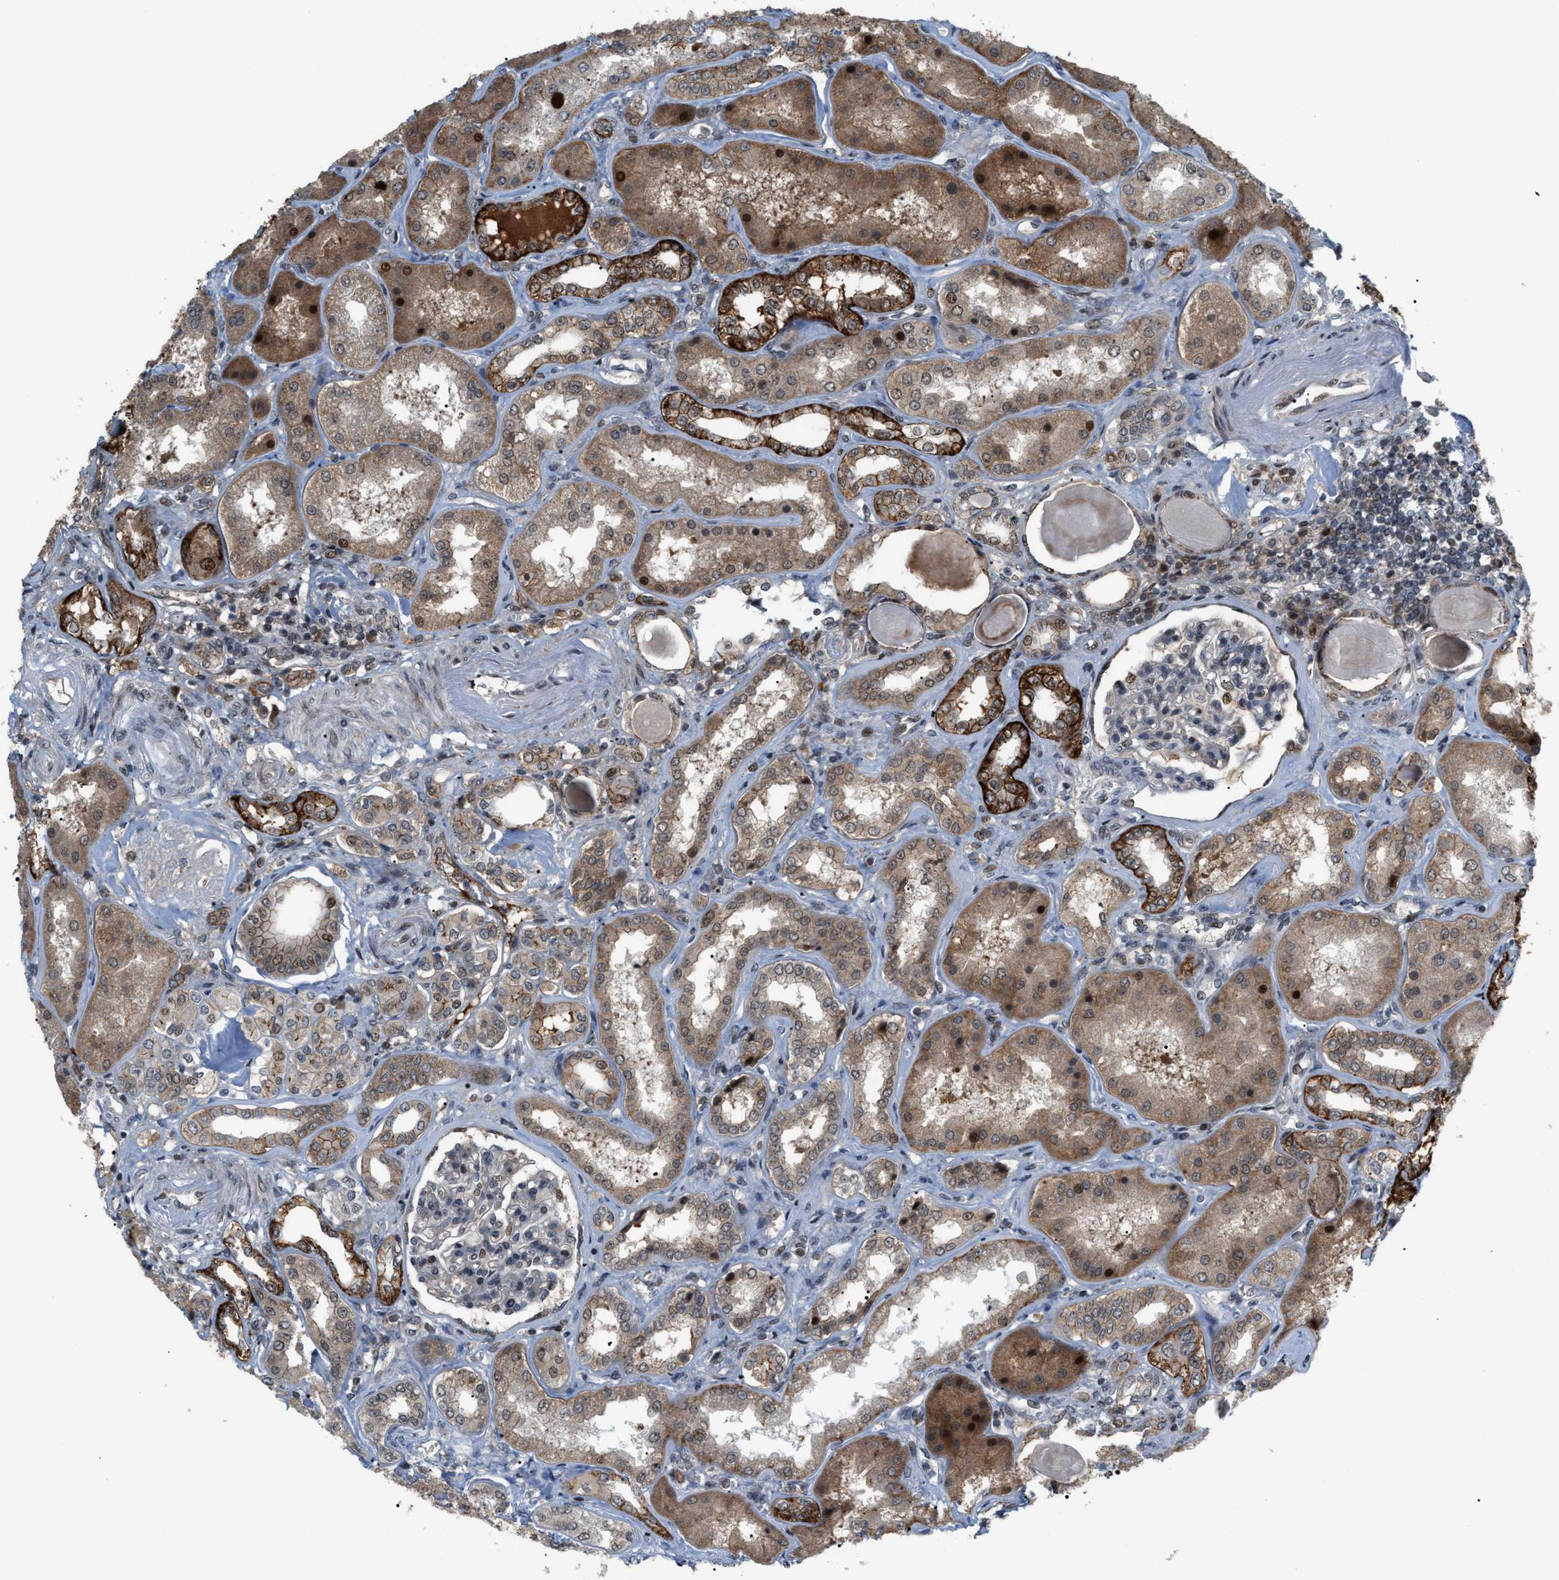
{"staining": {"intensity": "moderate", "quantity": "25%-75%", "location": "cytoplasmic/membranous,nuclear"}, "tissue": "kidney", "cell_type": "Cells in glomeruli", "image_type": "normal", "snomed": [{"axis": "morphology", "description": "Normal tissue, NOS"}, {"axis": "topography", "description": "Kidney"}], "caption": "Immunohistochemical staining of benign kidney displays medium levels of moderate cytoplasmic/membranous,nuclear staining in about 25%-75% of cells in glomeruli.", "gene": "RFFL", "patient": {"sex": "female", "age": 56}}